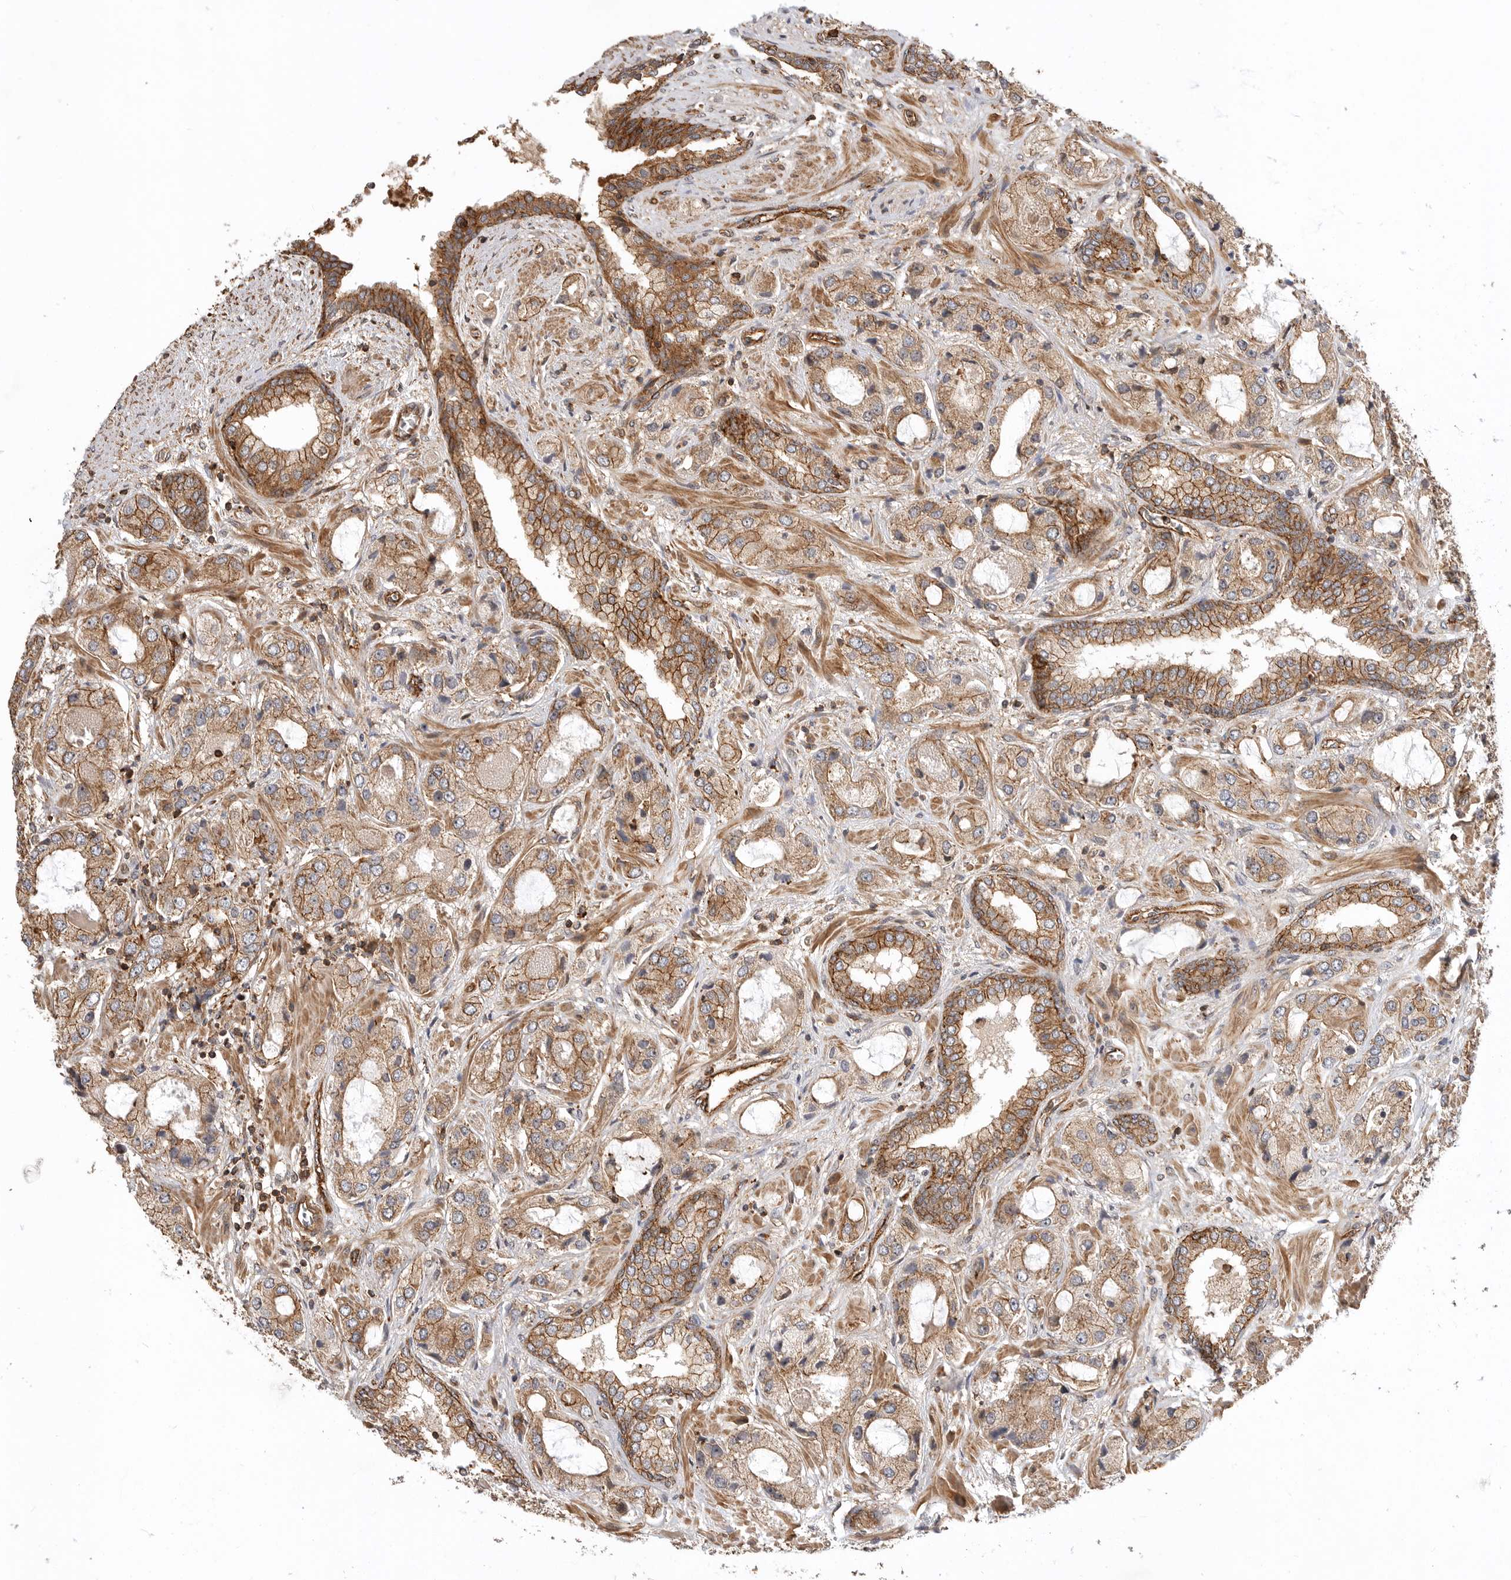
{"staining": {"intensity": "moderate", "quantity": ">75%", "location": "cytoplasmic/membranous"}, "tissue": "prostate cancer", "cell_type": "Tumor cells", "image_type": "cancer", "snomed": [{"axis": "morphology", "description": "Normal tissue, NOS"}, {"axis": "morphology", "description": "Adenocarcinoma, High grade"}, {"axis": "topography", "description": "Prostate"}, {"axis": "topography", "description": "Peripheral nerve tissue"}], "caption": "Tumor cells reveal moderate cytoplasmic/membranous staining in approximately >75% of cells in prostate cancer (adenocarcinoma (high-grade)).", "gene": "GPATCH2", "patient": {"sex": "male", "age": 59}}